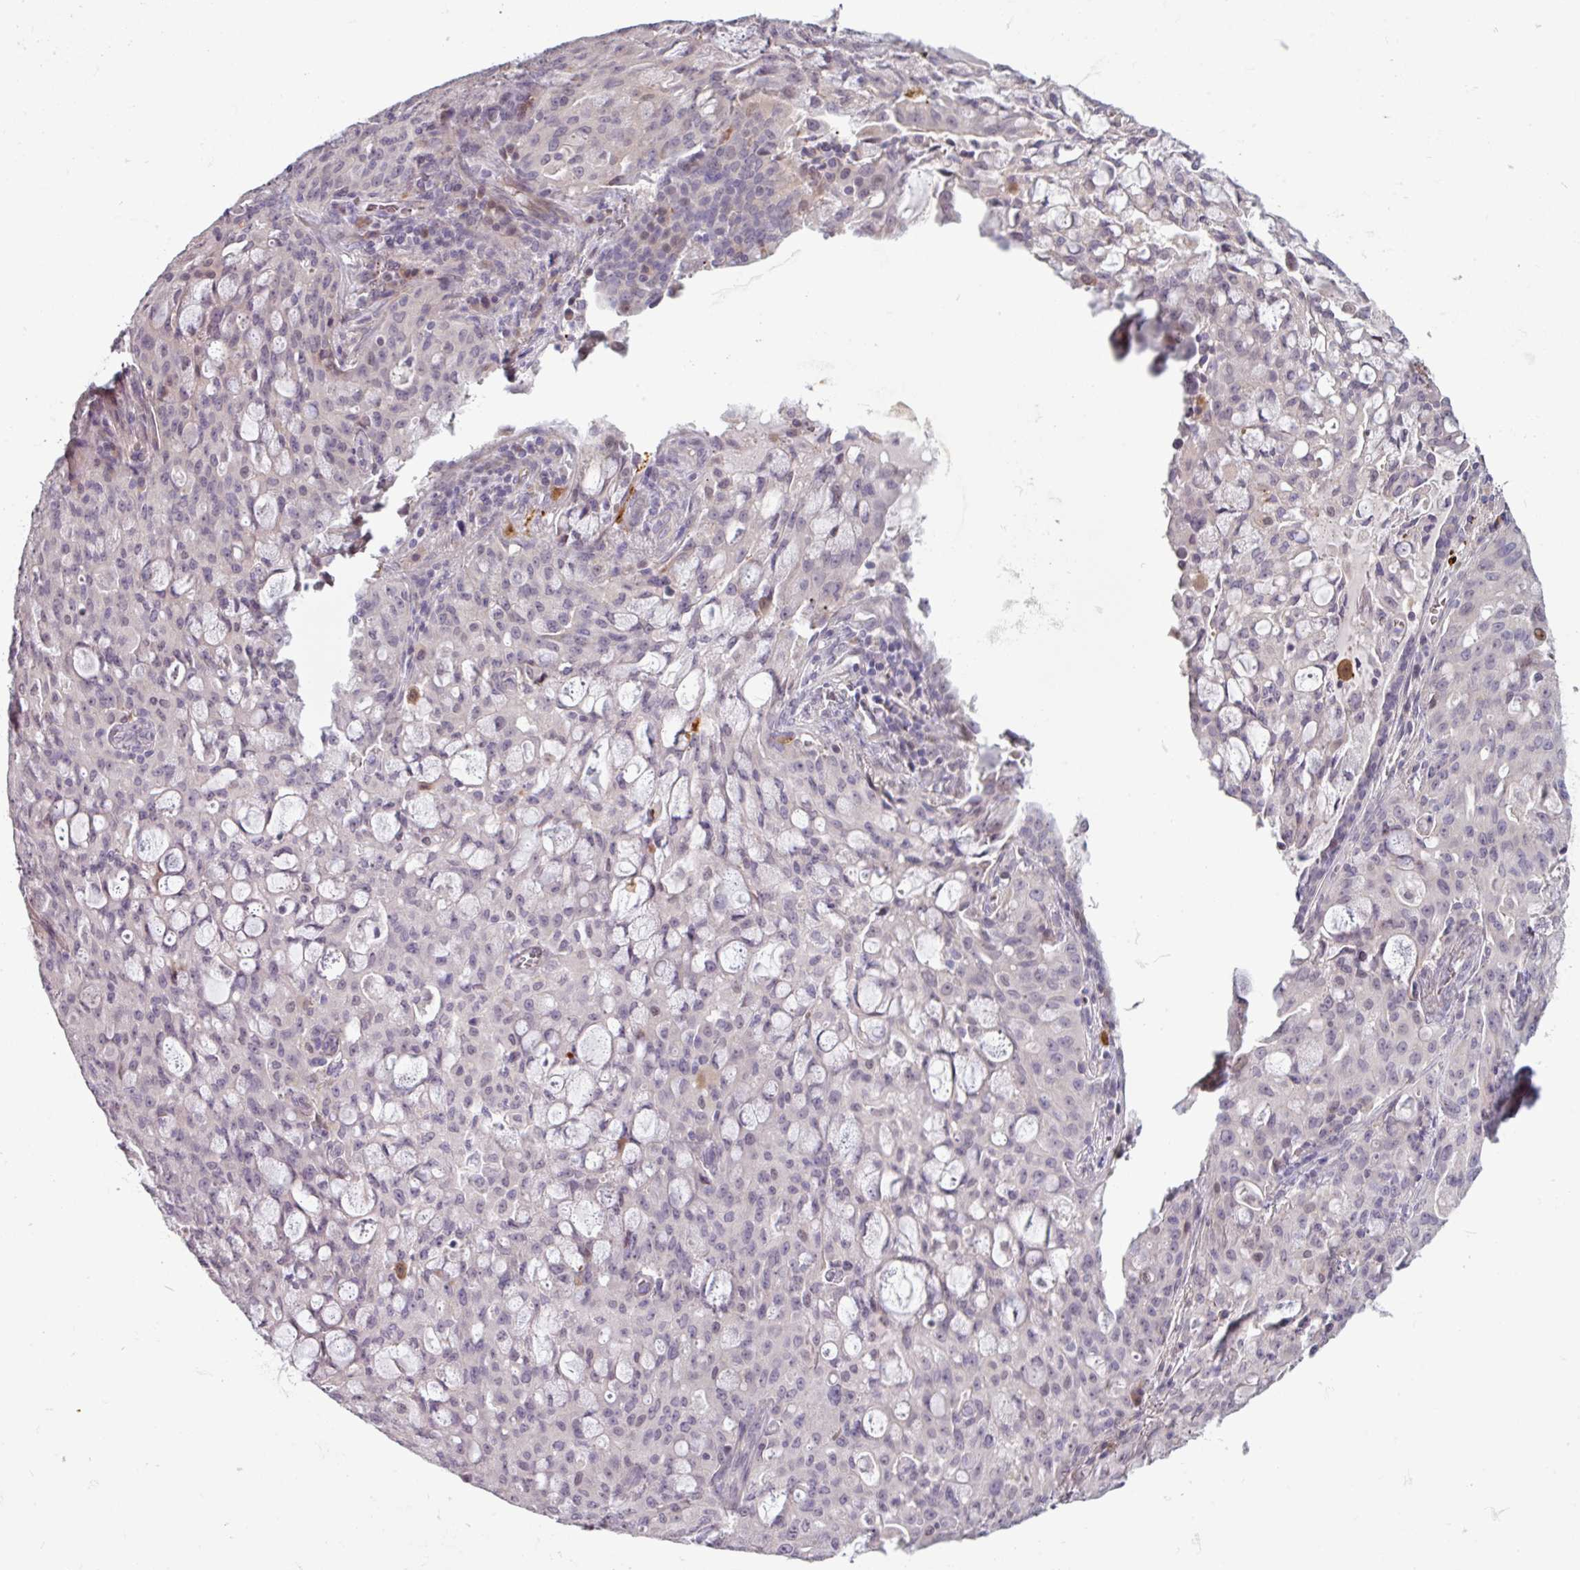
{"staining": {"intensity": "negative", "quantity": "none", "location": "none"}, "tissue": "lung cancer", "cell_type": "Tumor cells", "image_type": "cancer", "snomed": [{"axis": "morphology", "description": "Adenocarcinoma, NOS"}, {"axis": "topography", "description": "Lung"}], "caption": "Immunohistochemistry of human lung cancer demonstrates no expression in tumor cells.", "gene": "C2orf16", "patient": {"sex": "female", "age": 44}}